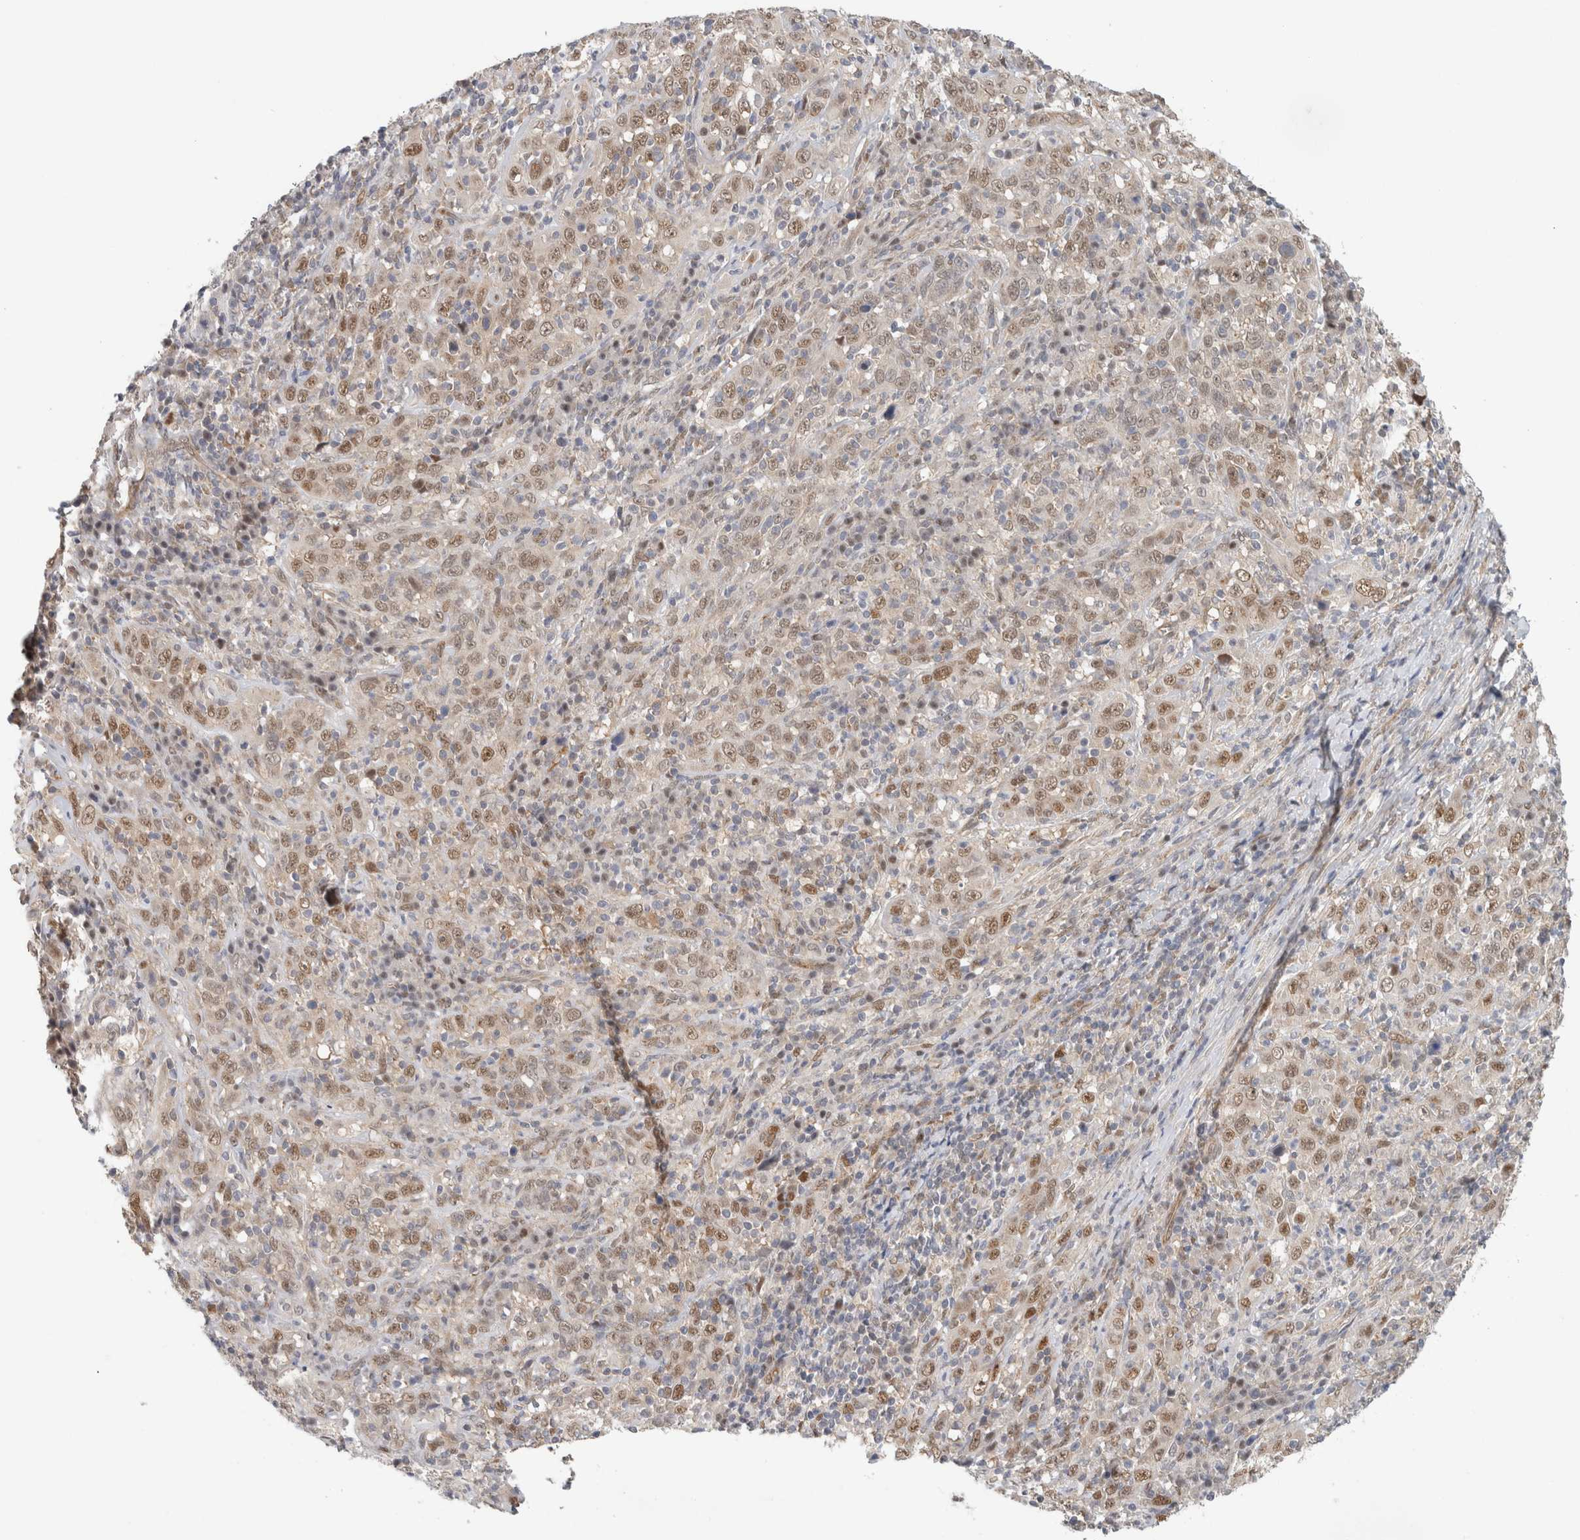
{"staining": {"intensity": "moderate", "quantity": "25%-75%", "location": "nuclear"}, "tissue": "cervical cancer", "cell_type": "Tumor cells", "image_type": "cancer", "snomed": [{"axis": "morphology", "description": "Squamous cell carcinoma, NOS"}, {"axis": "topography", "description": "Cervix"}], "caption": "Immunohistochemical staining of cervical cancer (squamous cell carcinoma) exhibits medium levels of moderate nuclear positivity in approximately 25%-75% of tumor cells.", "gene": "EIF4G3", "patient": {"sex": "female", "age": 46}}